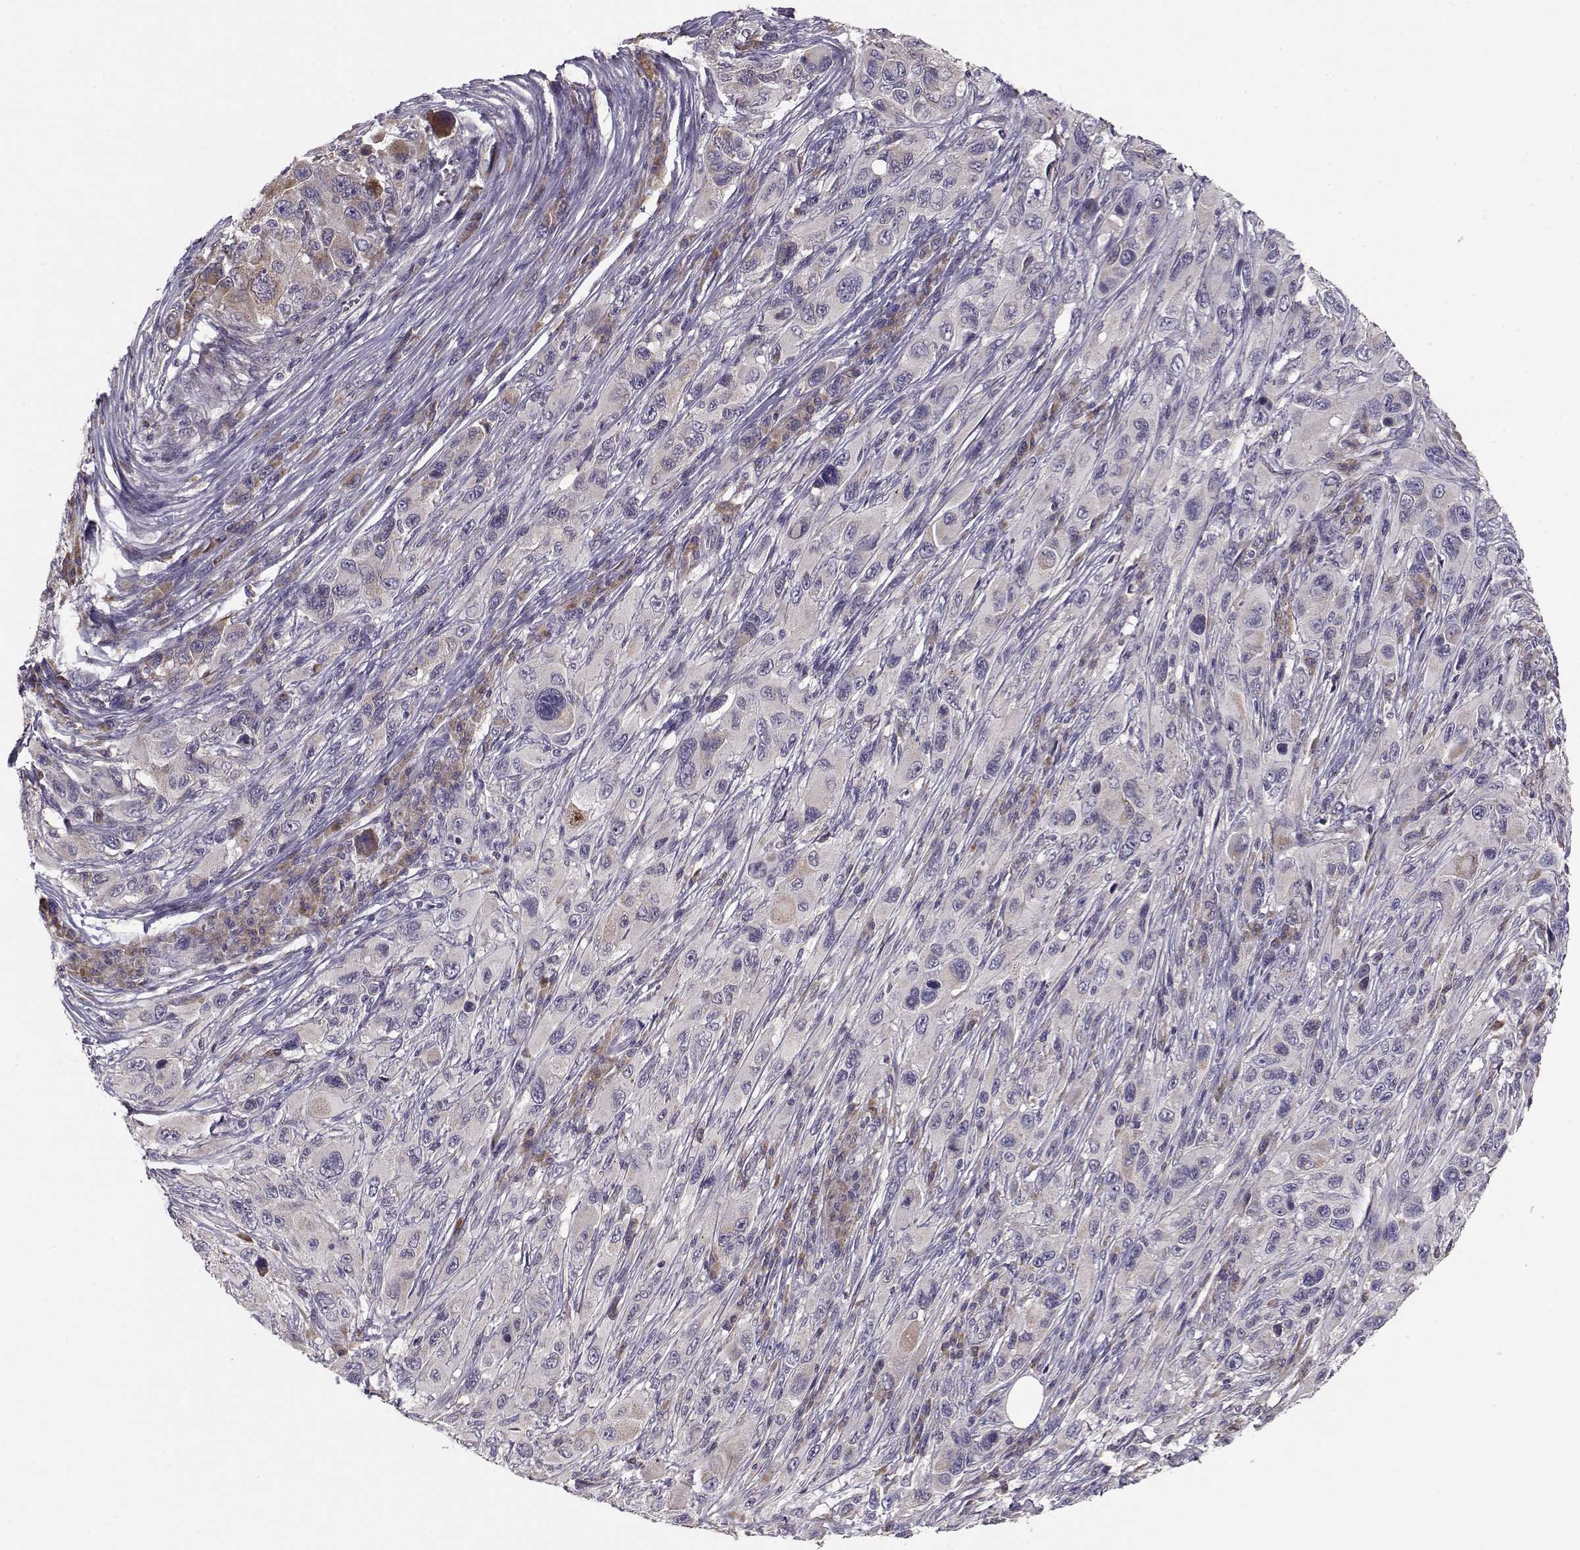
{"staining": {"intensity": "negative", "quantity": "none", "location": "none"}, "tissue": "melanoma", "cell_type": "Tumor cells", "image_type": "cancer", "snomed": [{"axis": "morphology", "description": "Malignant melanoma, NOS"}, {"axis": "topography", "description": "Skin"}], "caption": "Immunohistochemistry (IHC) of malignant melanoma shows no positivity in tumor cells. (DAB immunohistochemistry (IHC), high magnification).", "gene": "ENTPD8", "patient": {"sex": "male", "age": 53}}